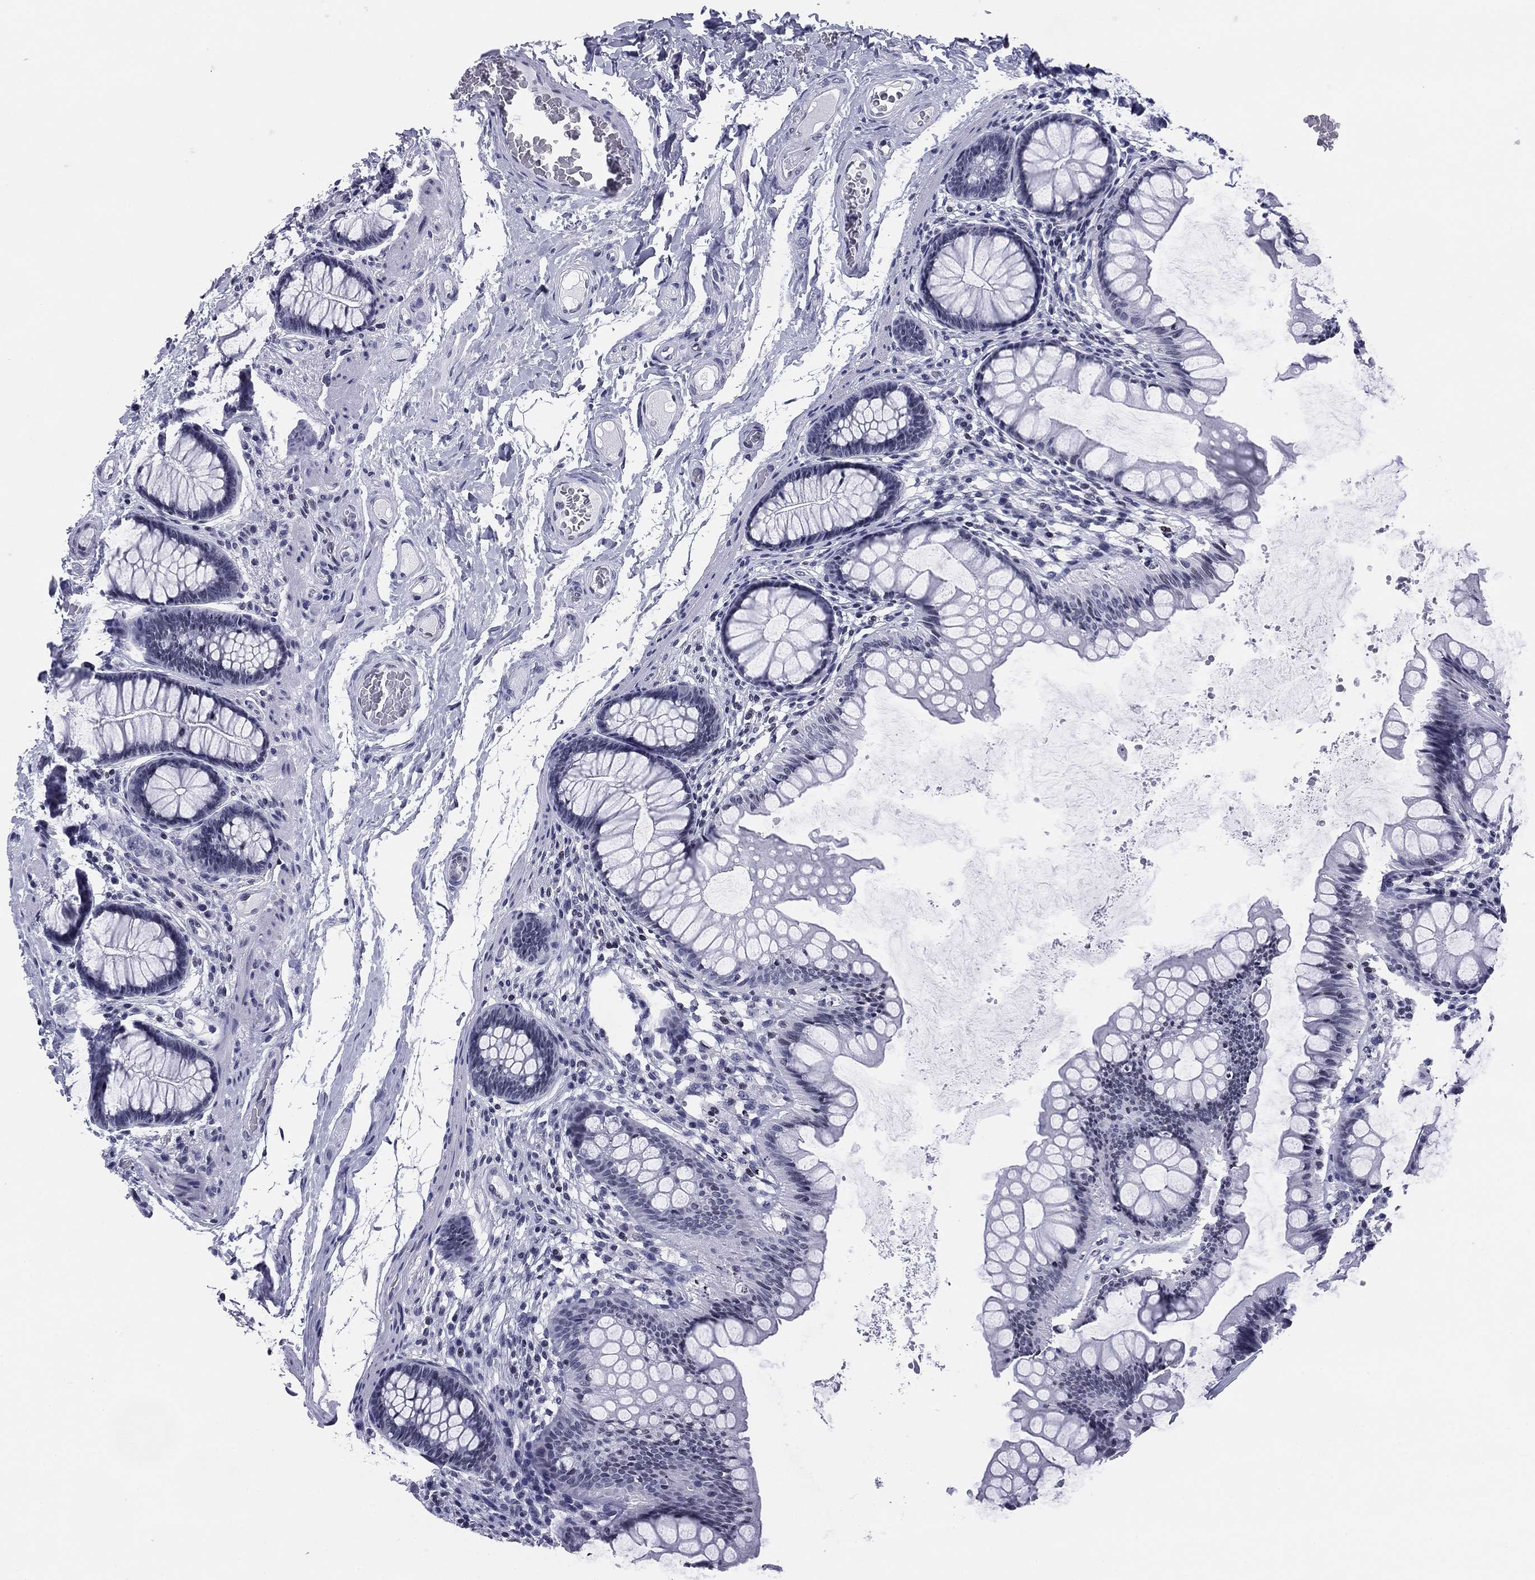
{"staining": {"intensity": "negative", "quantity": "none", "location": "none"}, "tissue": "colon", "cell_type": "Endothelial cells", "image_type": "normal", "snomed": [{"axis": "morphology", "description": "Normal tissue, NOS"}, {"axis": "topography", "description": "Colon"}], "caption": "The histopathology image reveals no significant expression in endothelial cells of colon. The staining was performed using DAB (3,3'-diaminobenzidine) to visualize the protein expression in brown, while the nuclei were stained in blue with hematoxylin (Magnification: 20x).", "gene": "CCDC144A", "patient": {"sex": "female", "age": 65}}